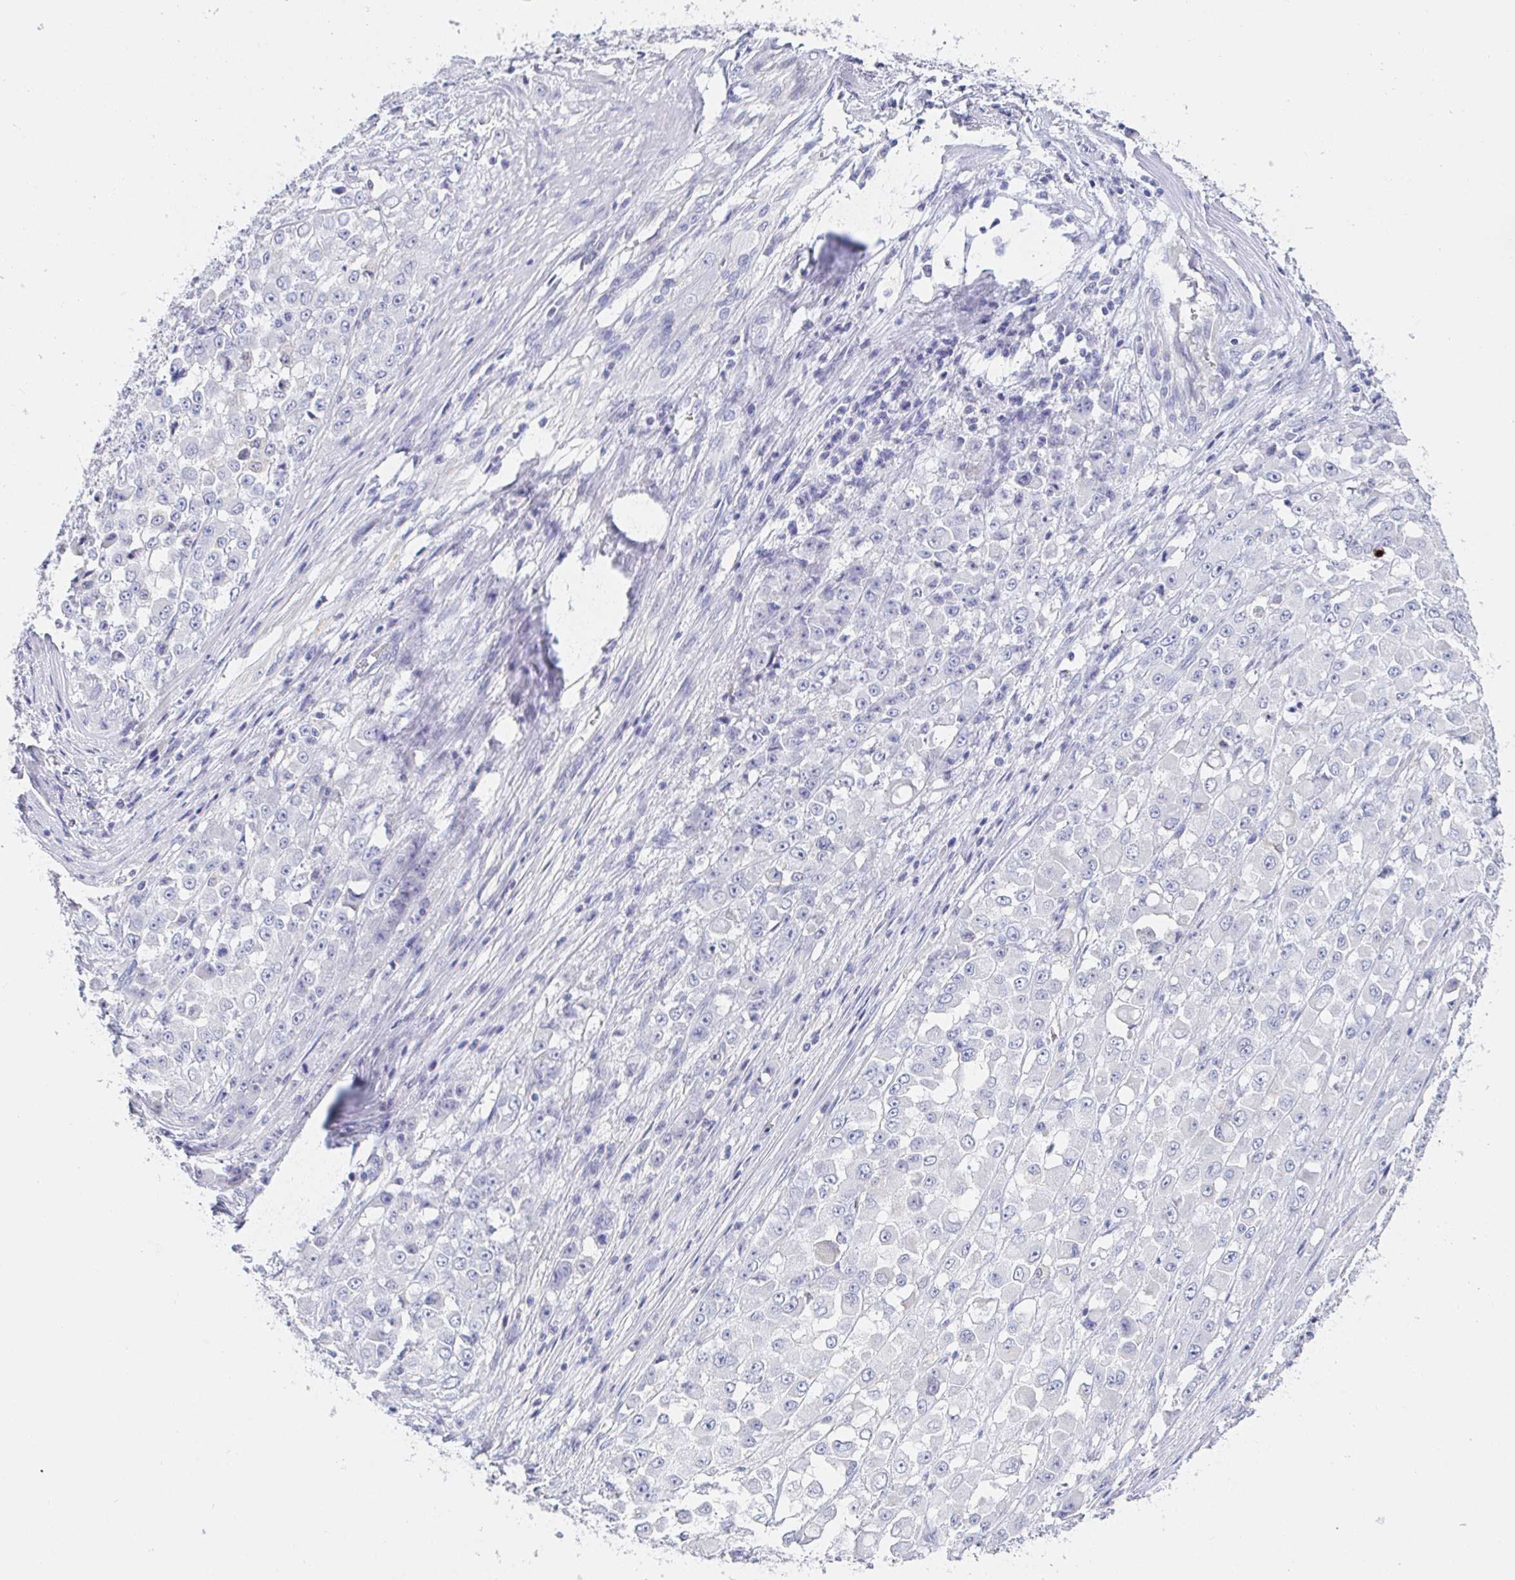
{"staining": {"intensity": "negative", "quantity": "none", "location": "none"}, "tissue": "stomach cancer", "cell_type": "Tumor cells", "image_type": "cancer", "snomed": [{"axis": "morphology", "description": "Adenocarcinoma, NOS"}, {"axis": "topography", "description": "Stomach"}], "caption": "Immunohistochemical staining of human stomach cancer displays no significant expression in tumor cells. (DAB (3,3'-diaminobenzidine) IHC with hematoxylin counter stain).", "gene": "PDE6B", "patient": {"sex": "female", "age": 76}}